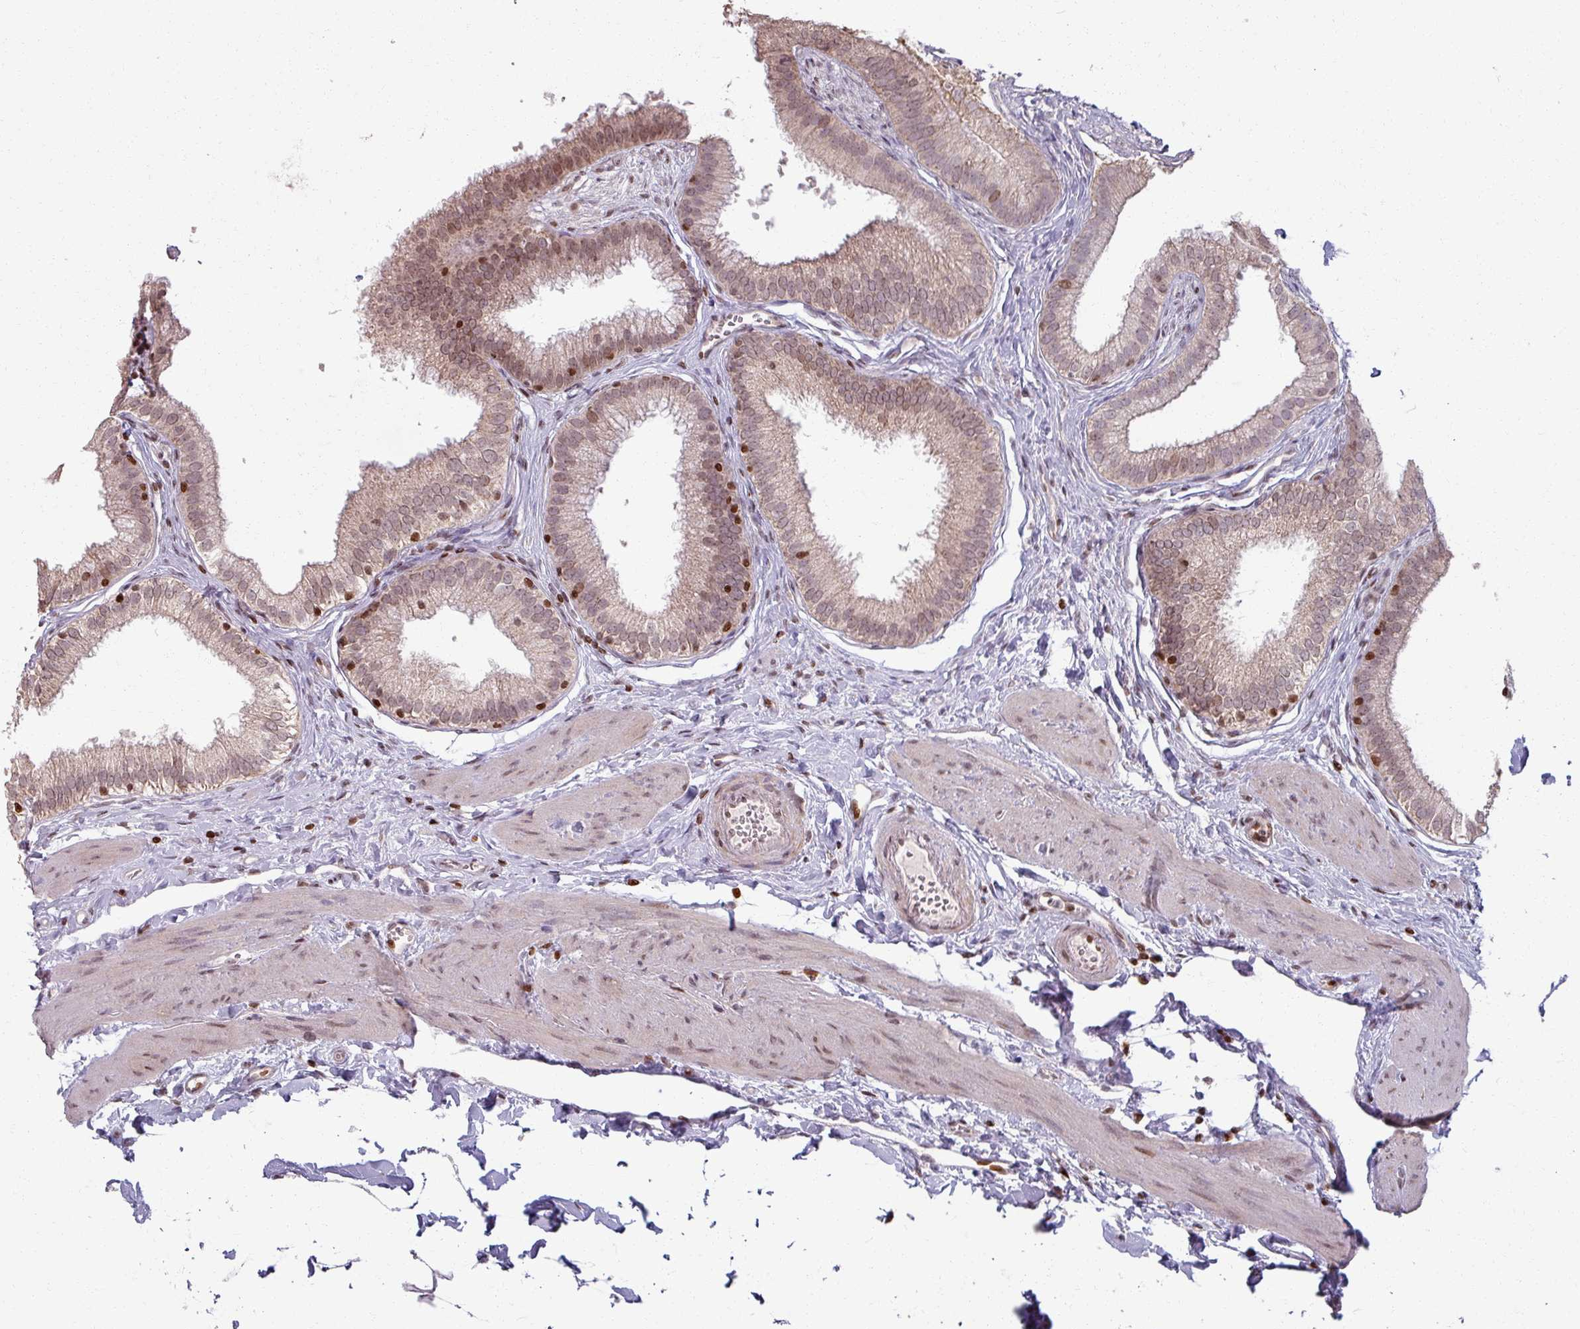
{"staining": {"intensity": "moderate", "quantity": ">75%", "location": "cytoplasmic/membranous,nuclear"}, "tissue": "gallbladder", "cell_type": "Glandular cells", "image_type": "normal", "snomed": [{"axis": "morphology", "description": "Normal tissue, NOS"}, {"axis": "topography", "description": "Gallbladder"}], "caption": "Glandular cells reveal medium levels of moderate cytoplasmic/membranous,nuclear expression in approximately >75% of cells in unremarkable gallbladder. Using DAB (3,3'-diaminobenzidine) (brown) and hematoxylin (blue) stains, captured at high magnification using brightfield microscopy.", "gene": "NCOR1", "patient": {"sex": "female", "age": 54}}